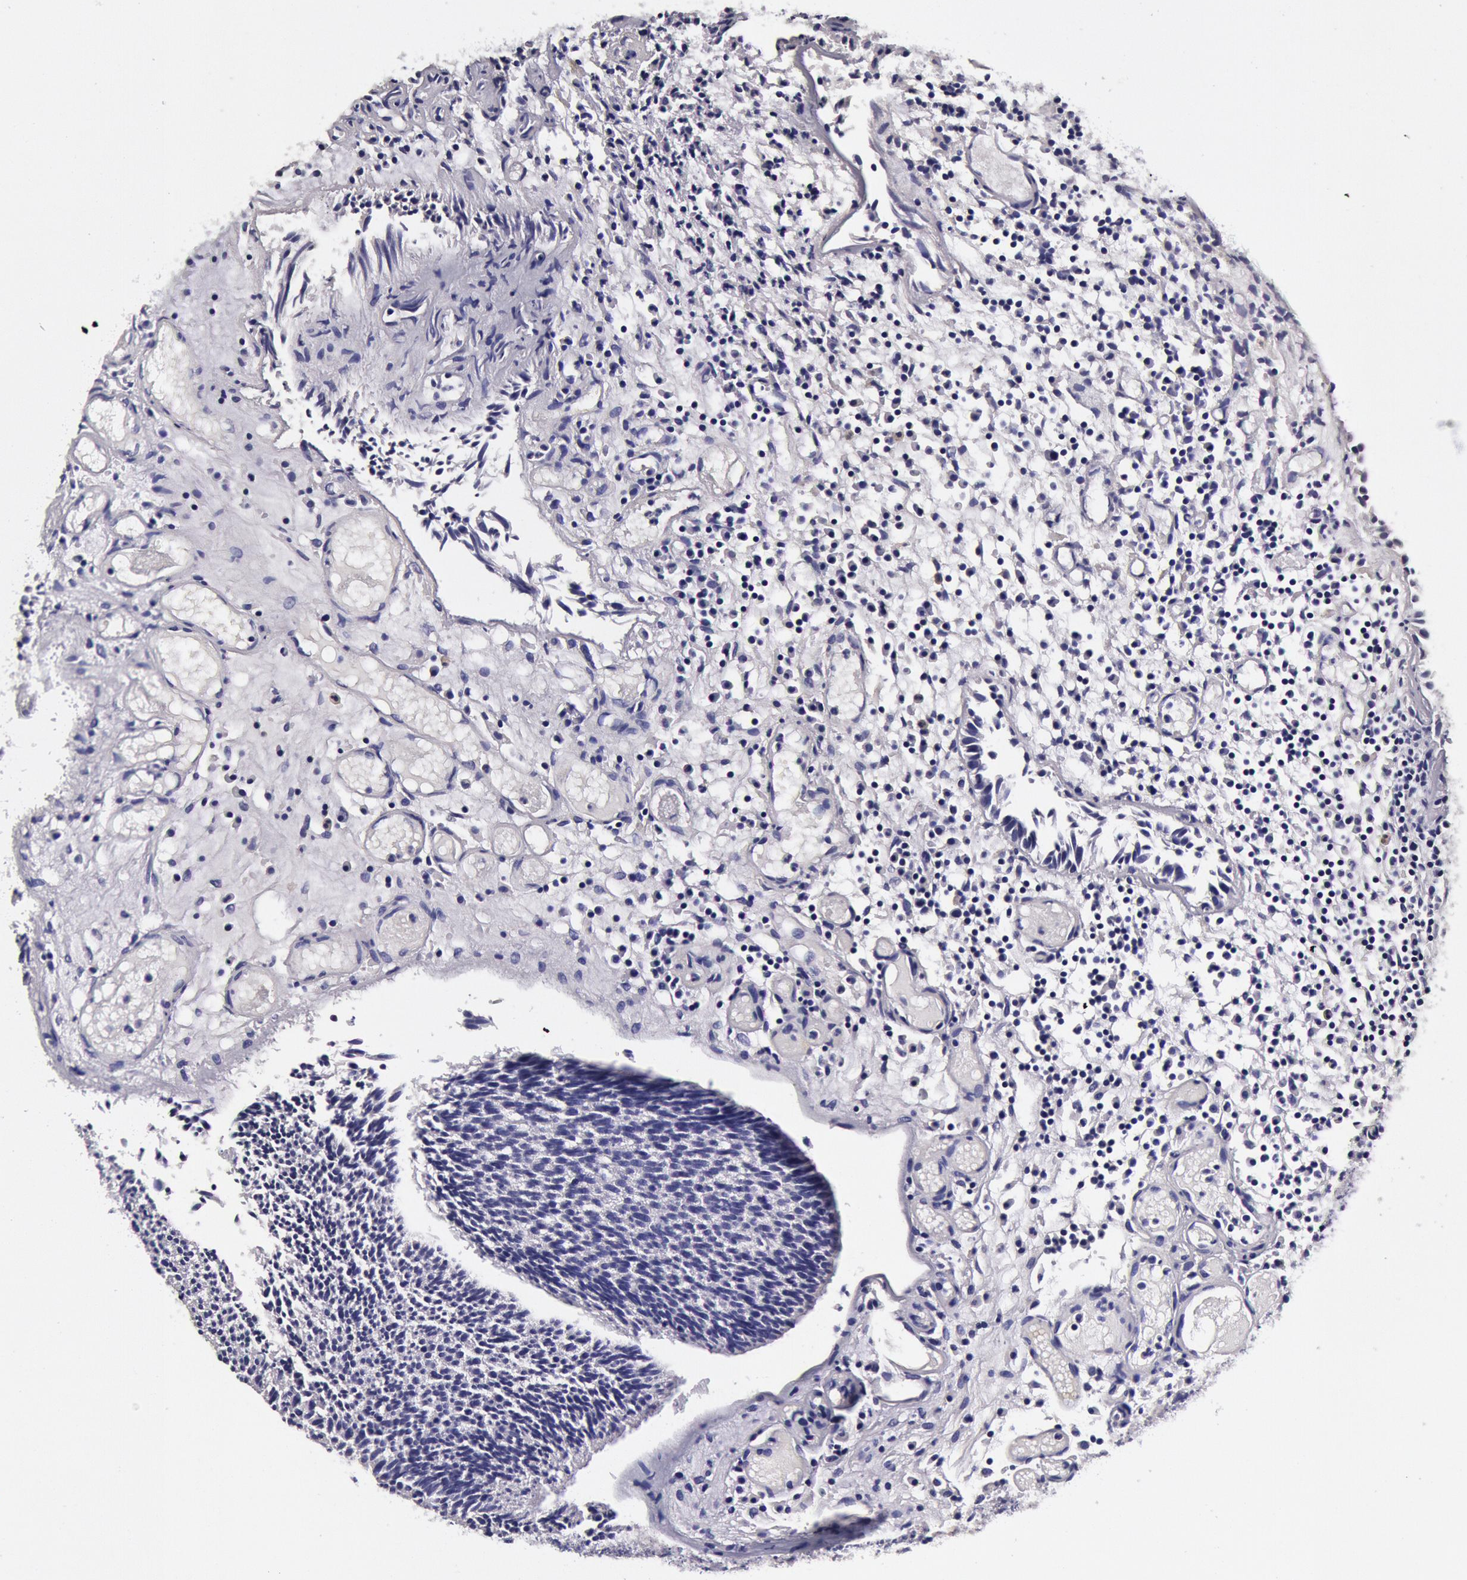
{"staining": {"intensity": "negative", "quantity": "none", "location": "none"}, "tissue": "urothelial cancer", "cell_type": "Tumor cells", "image_type": "cancer", "snomed": [{"axis": "morphology", "description": "Urothelial carcinoma, Low grade"}, {"axis": "topography", "description": "Urinary bladder"}], "caption": "Protein analysis of low-grade urothelial carcinoma demonstrates no significant expression in tumor cells.", "gene": "CCDC22", "patient": {"sex": "male", "age": 85}}